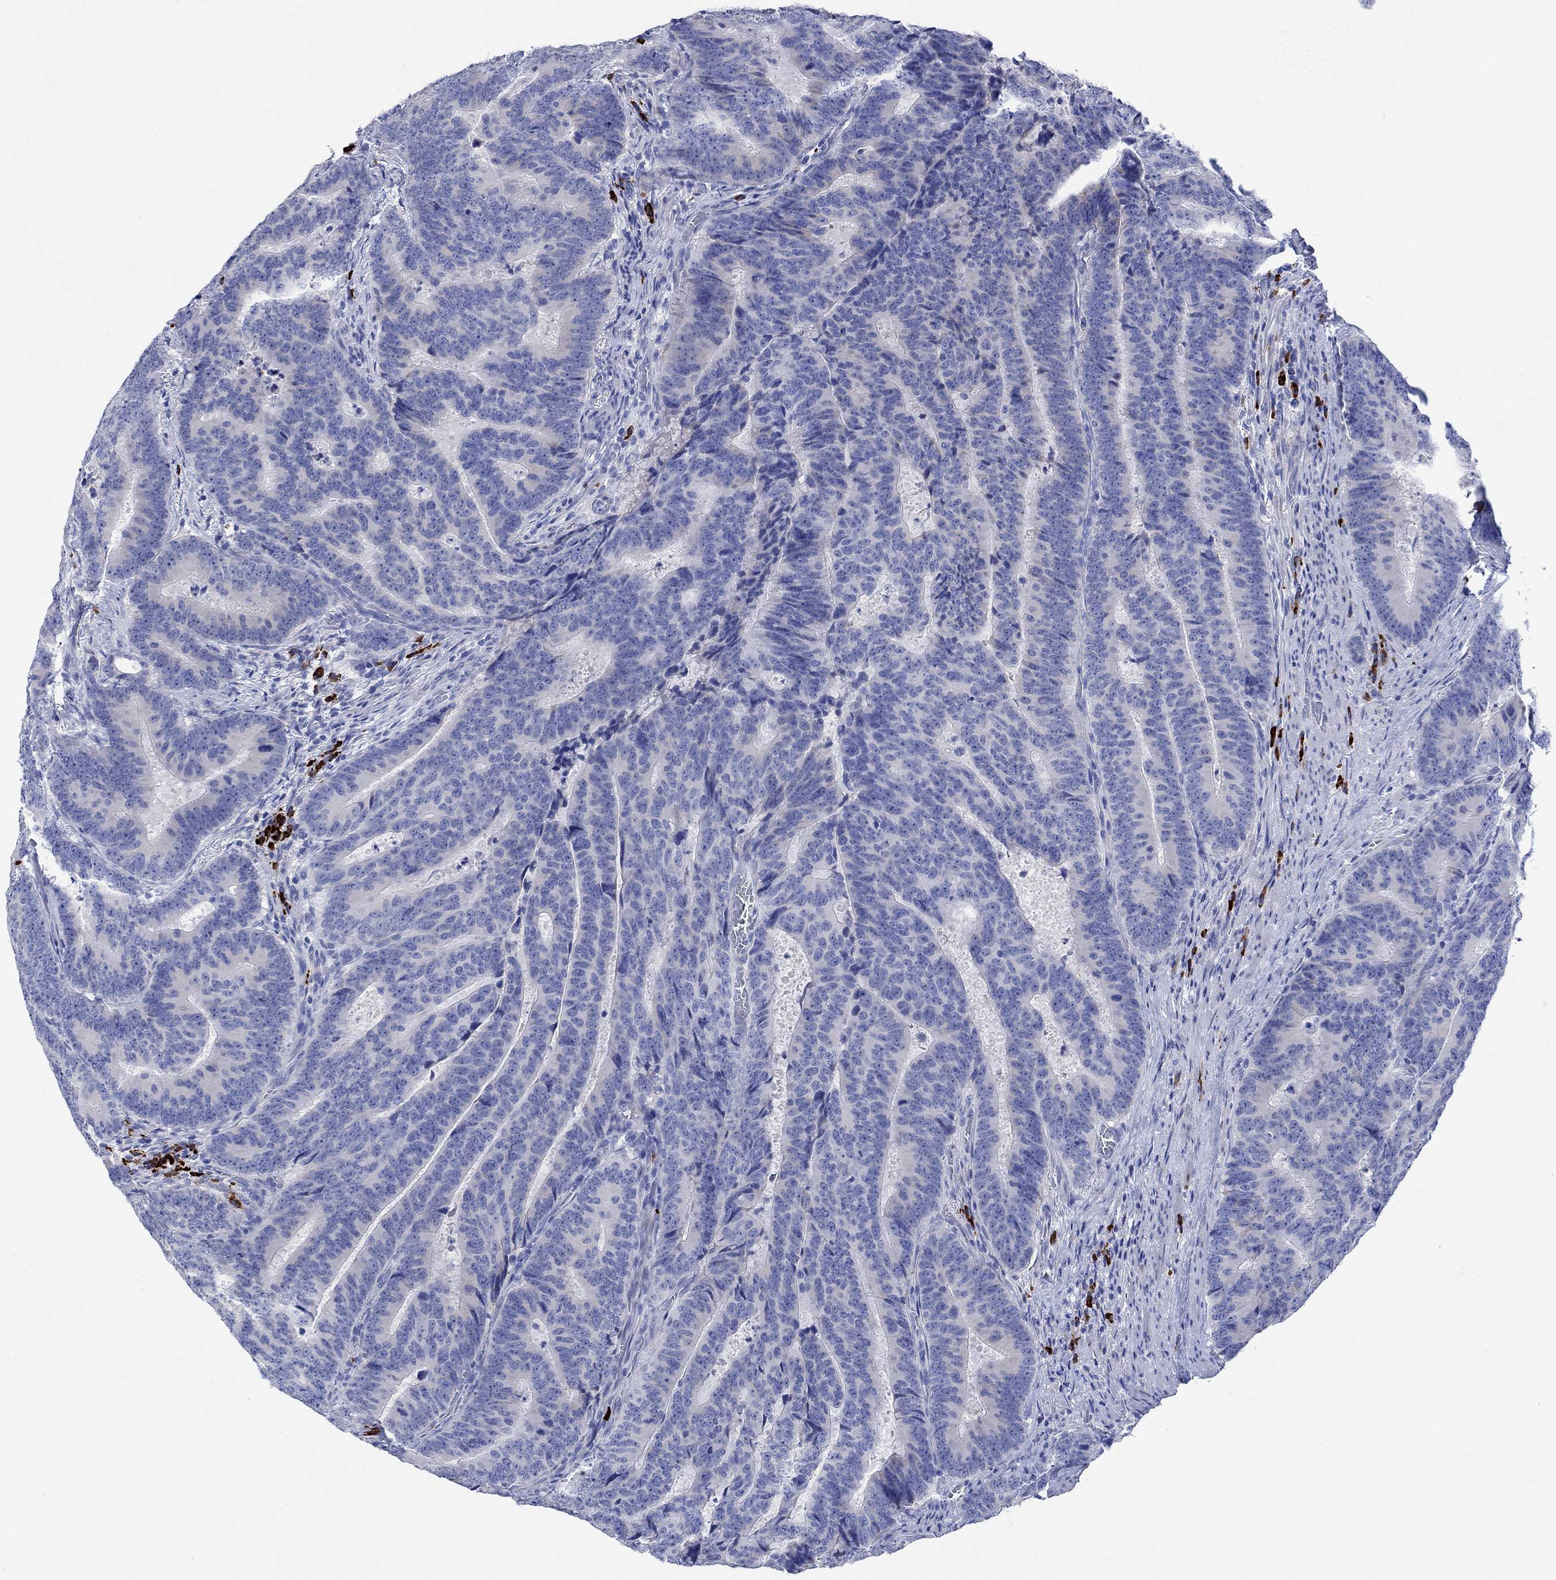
{"staining": {"intensity": "negative", "quantity": "none", "location": "none"}, "tissue": "colorectal cancer", "cell_type": "Tumor cells", "image_type": "cancer", "snomed": [{"axis": "morphology", "description": "Adenocarcinoma, NOS"}, {"axis": "topography", "description": "Colon"}], "caption": "This is a photomicrograph of immunohistochemistry staining of colorectal cancer, which shows no expression in tumor cells. (Stains: DAB (3,3'-diaminobenzidine) IHC with hematoxylin counter stain, Microscopy: brightfield microscopy at high magnification).", "gene": "P2RY6", "patient": {"sex": "female", "age": 82}}